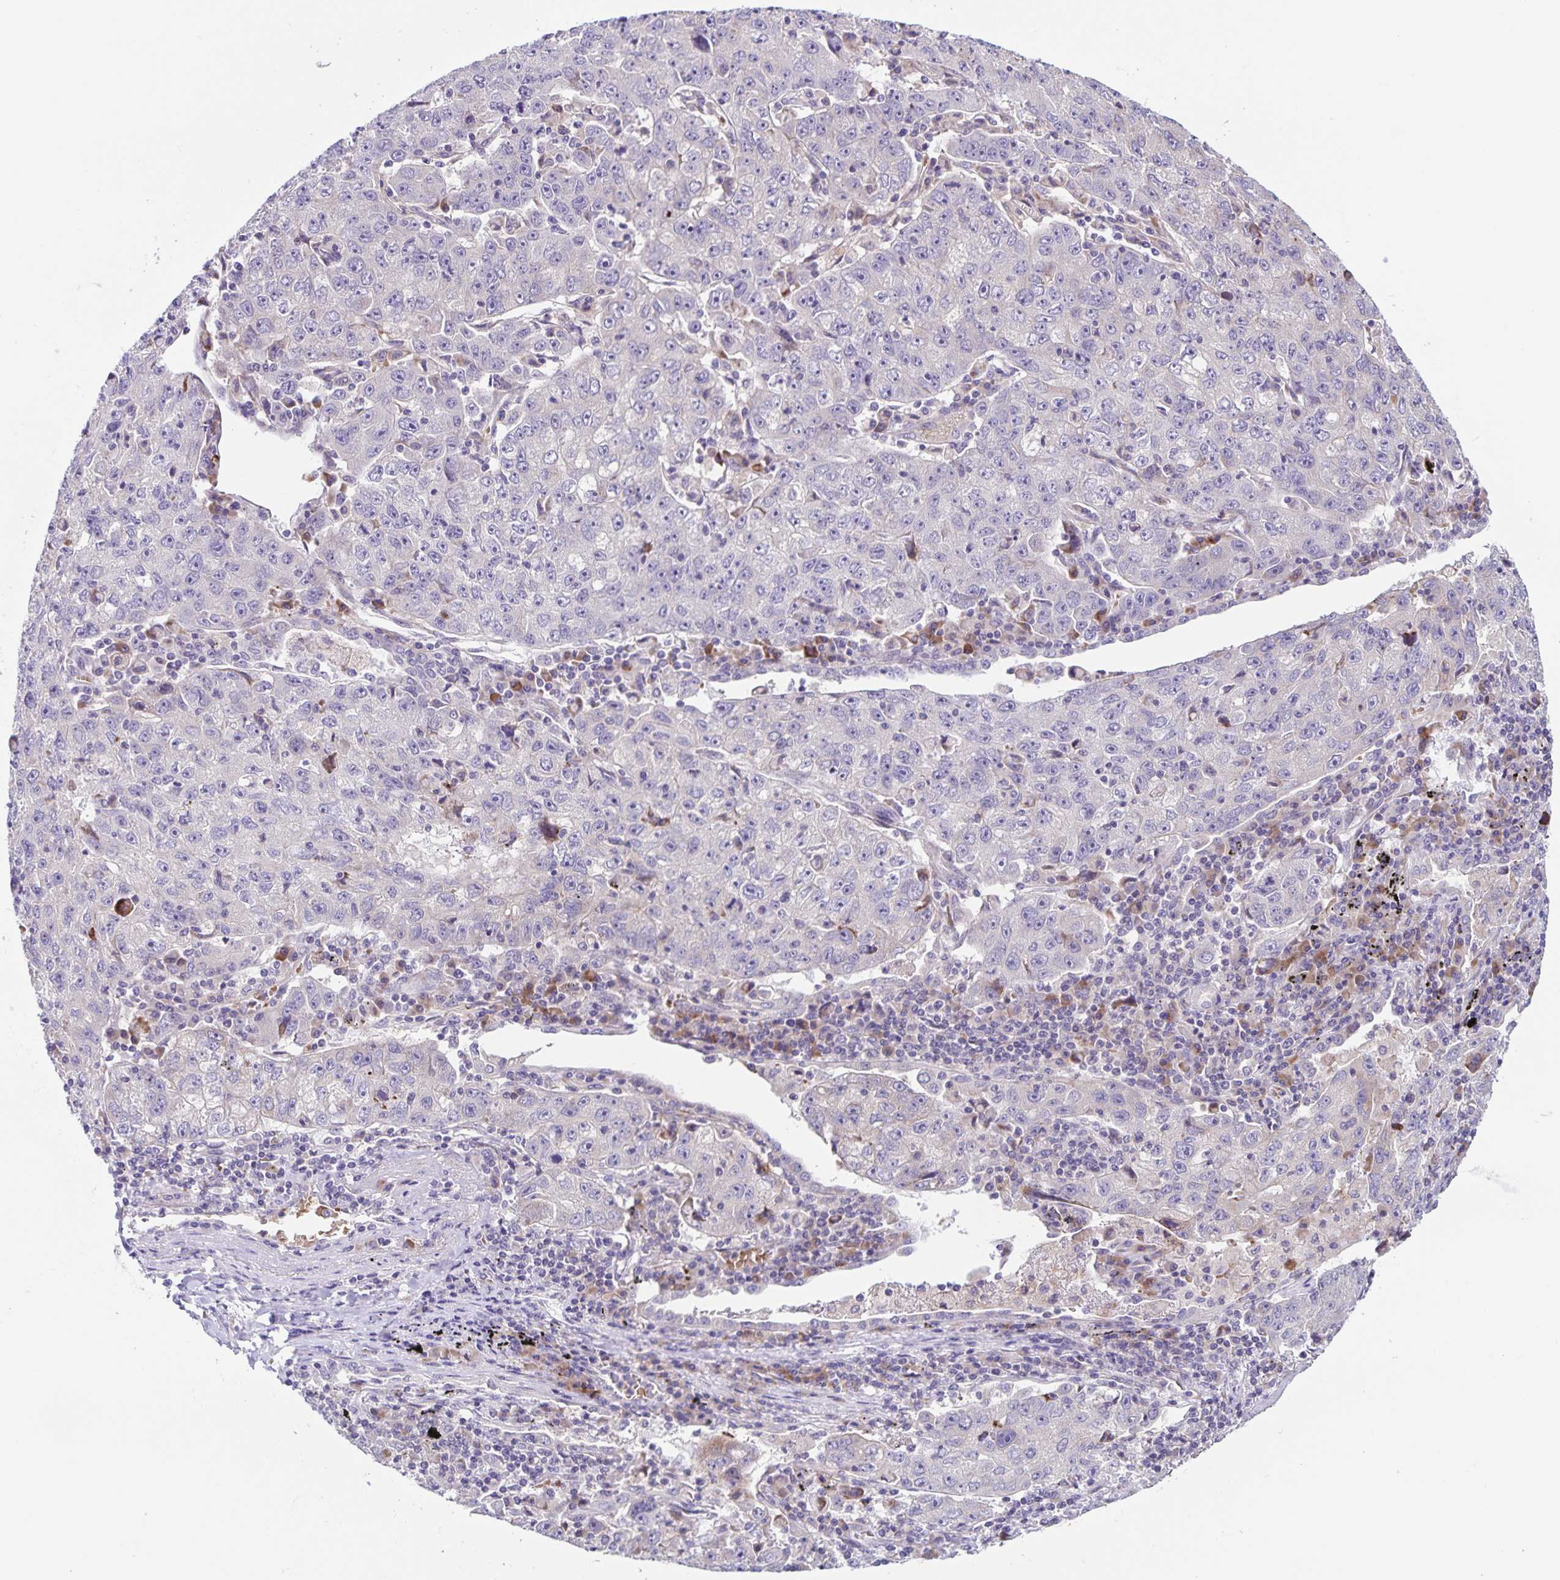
{"staining": {"intensity": "negative", "quantity": "none", "location": "none"}, "tissue": "lung cancer", "cell_type": "Tumor cells", "image_type": "cancer", "snomed": [{"axis": "morphology", "description": "Normal morphology"}, {"axis": "morphology", "description": "Adenocarcinoma, NOS"}, {"axis": "topography", "description": "Lymph node"}, {"axis": "topography", "description": "Lung"}], "caption": "Lung adenocarcinoma was stained to show a protein in brown. There is no significant expression in tumor cells.", "gene": "STPG4", "patient": {"sex": "female", "age": 57}}